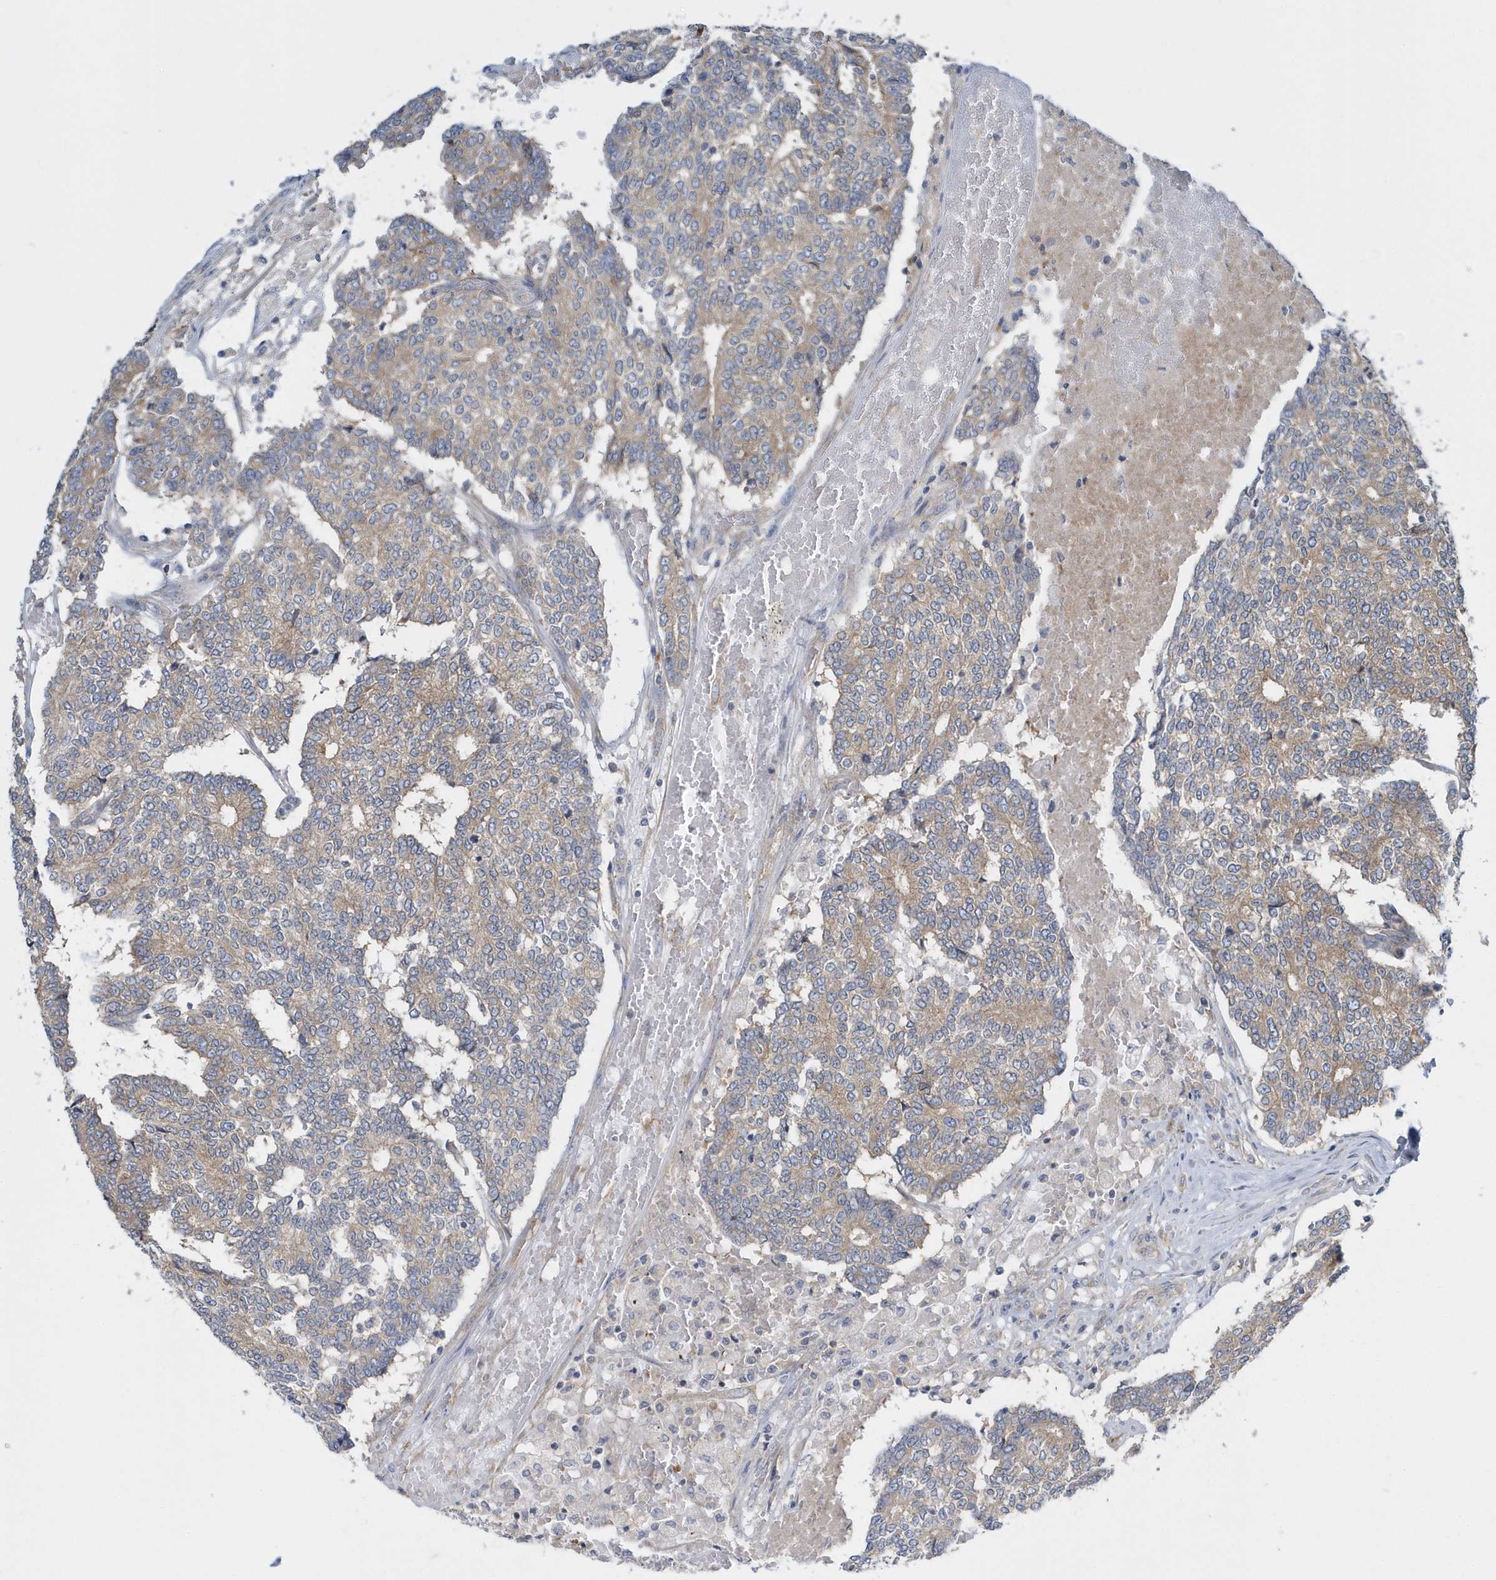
{"staining": {"intensity": "weak", "quantity": "25%-75%", "location": "cytoplasmic/membranous"}, "tissue": "prostate cancer", "cell_type": "Tumor cells", "image_type": "cancer", "snomed": [{"axis": "morphology", "description": "Normal tissue, NOS"}, {"axis": "morphology", "description": "Adenocarcinoma, High grade"}, {"axis": "topography", "description": "Prostate"}, {"axis": "topography", "description": "Seminal veicle"}], "caption": "A histopathology image of human high-grade adenocarcinoma (prostate) stained for a protein reveals weak cytoplasmic/membranous brown staining in tumor cells.", "gene": "EIF3C", "patient": {"sex": "male", "age": 55}}